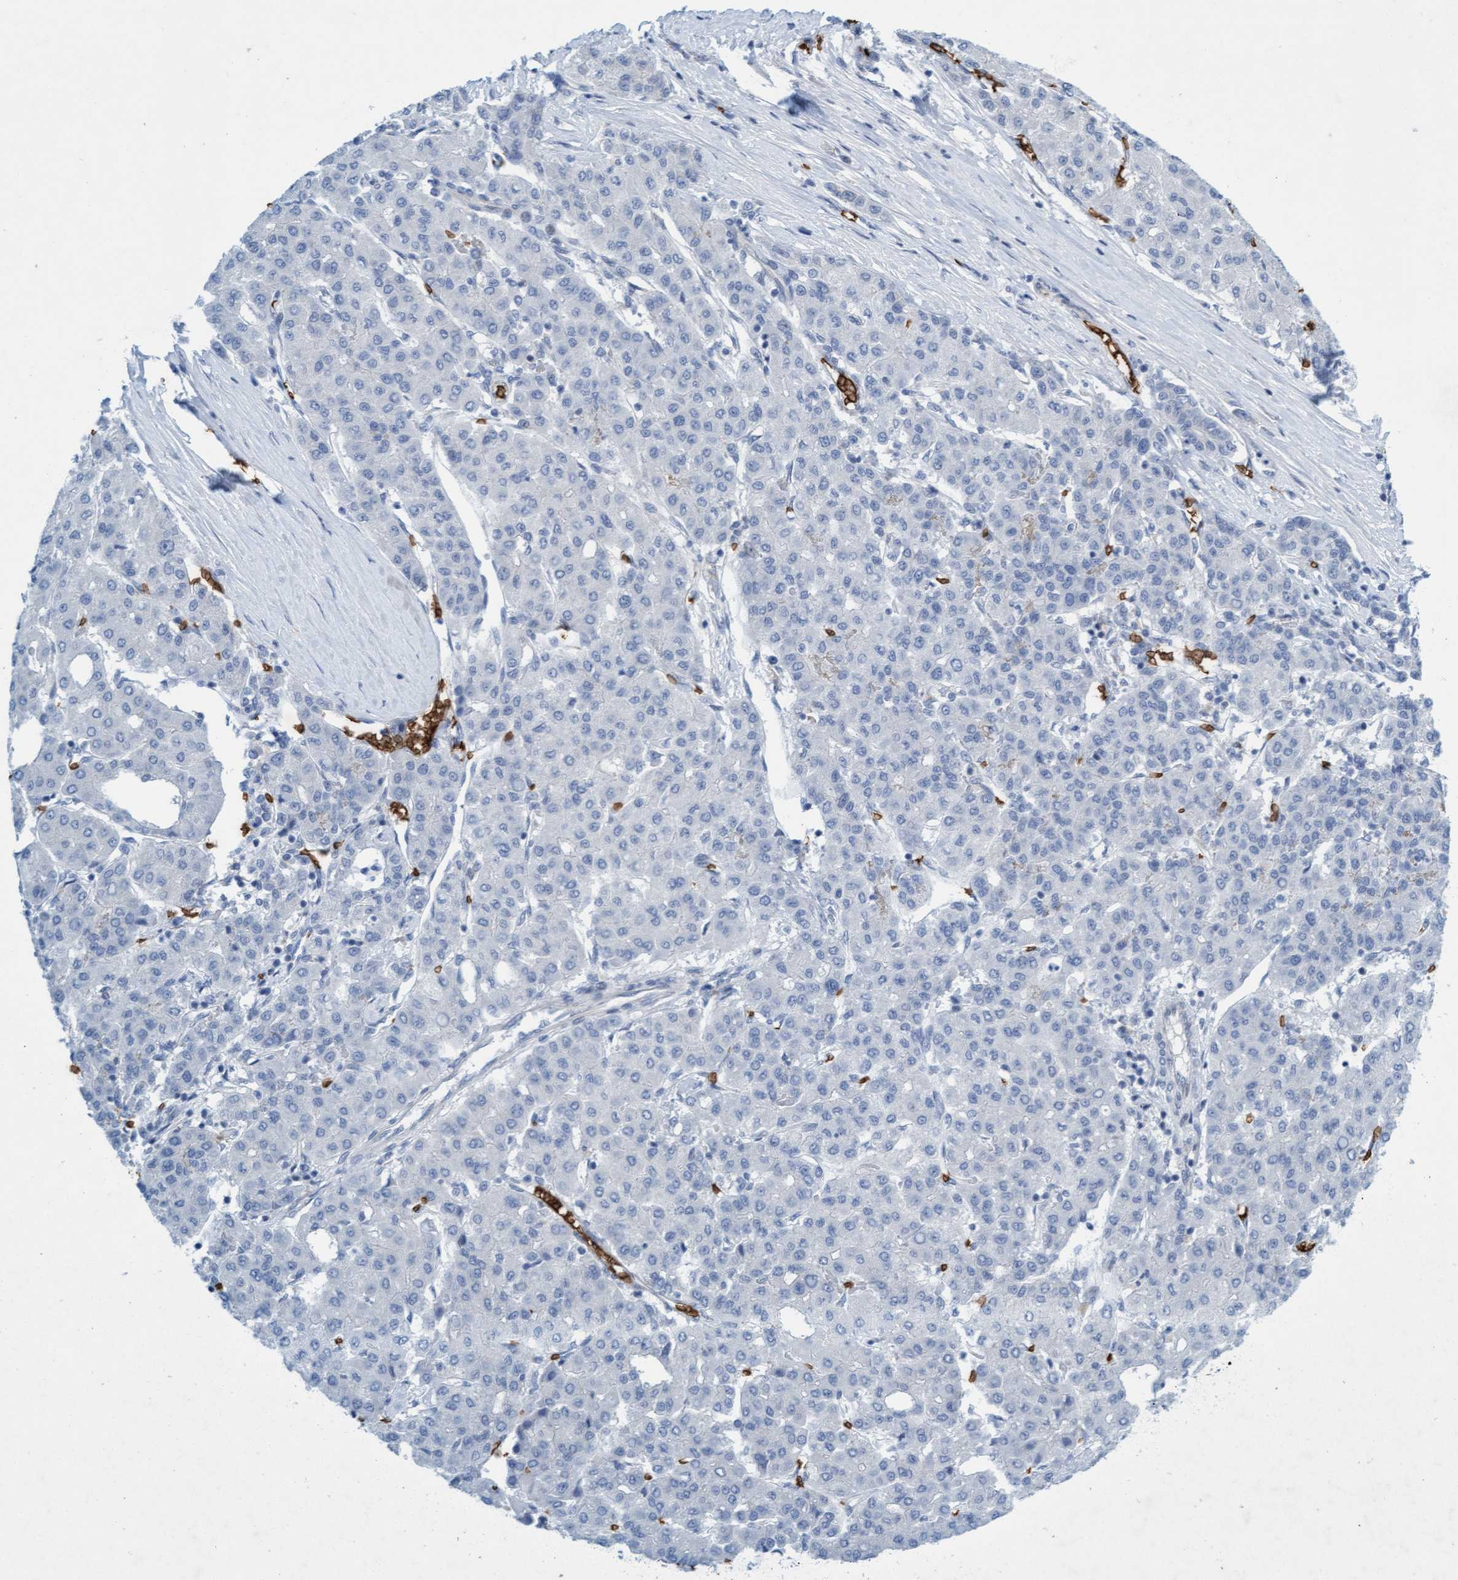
{"staining": {"intensity": "negative", "quantity": "none", "location": "none"}, "tissue": "liver cancer", "cell_type": "Tumor cells", "image_type": "cancer", "snomed": [{"axis": "morphology", "description": "Carcinoma, Hepatocellular, NOS"}, {"axis": "topography", "description": "Liver"}], "caption": "Human liver cancer (hepatocellular carcinoma) stained for a protein using immunohistochemistry (IHC) demonstrates no positivity in tumor cells.", "gene": "SPEM2", "patient": {"sex": "male", "age": 65}}